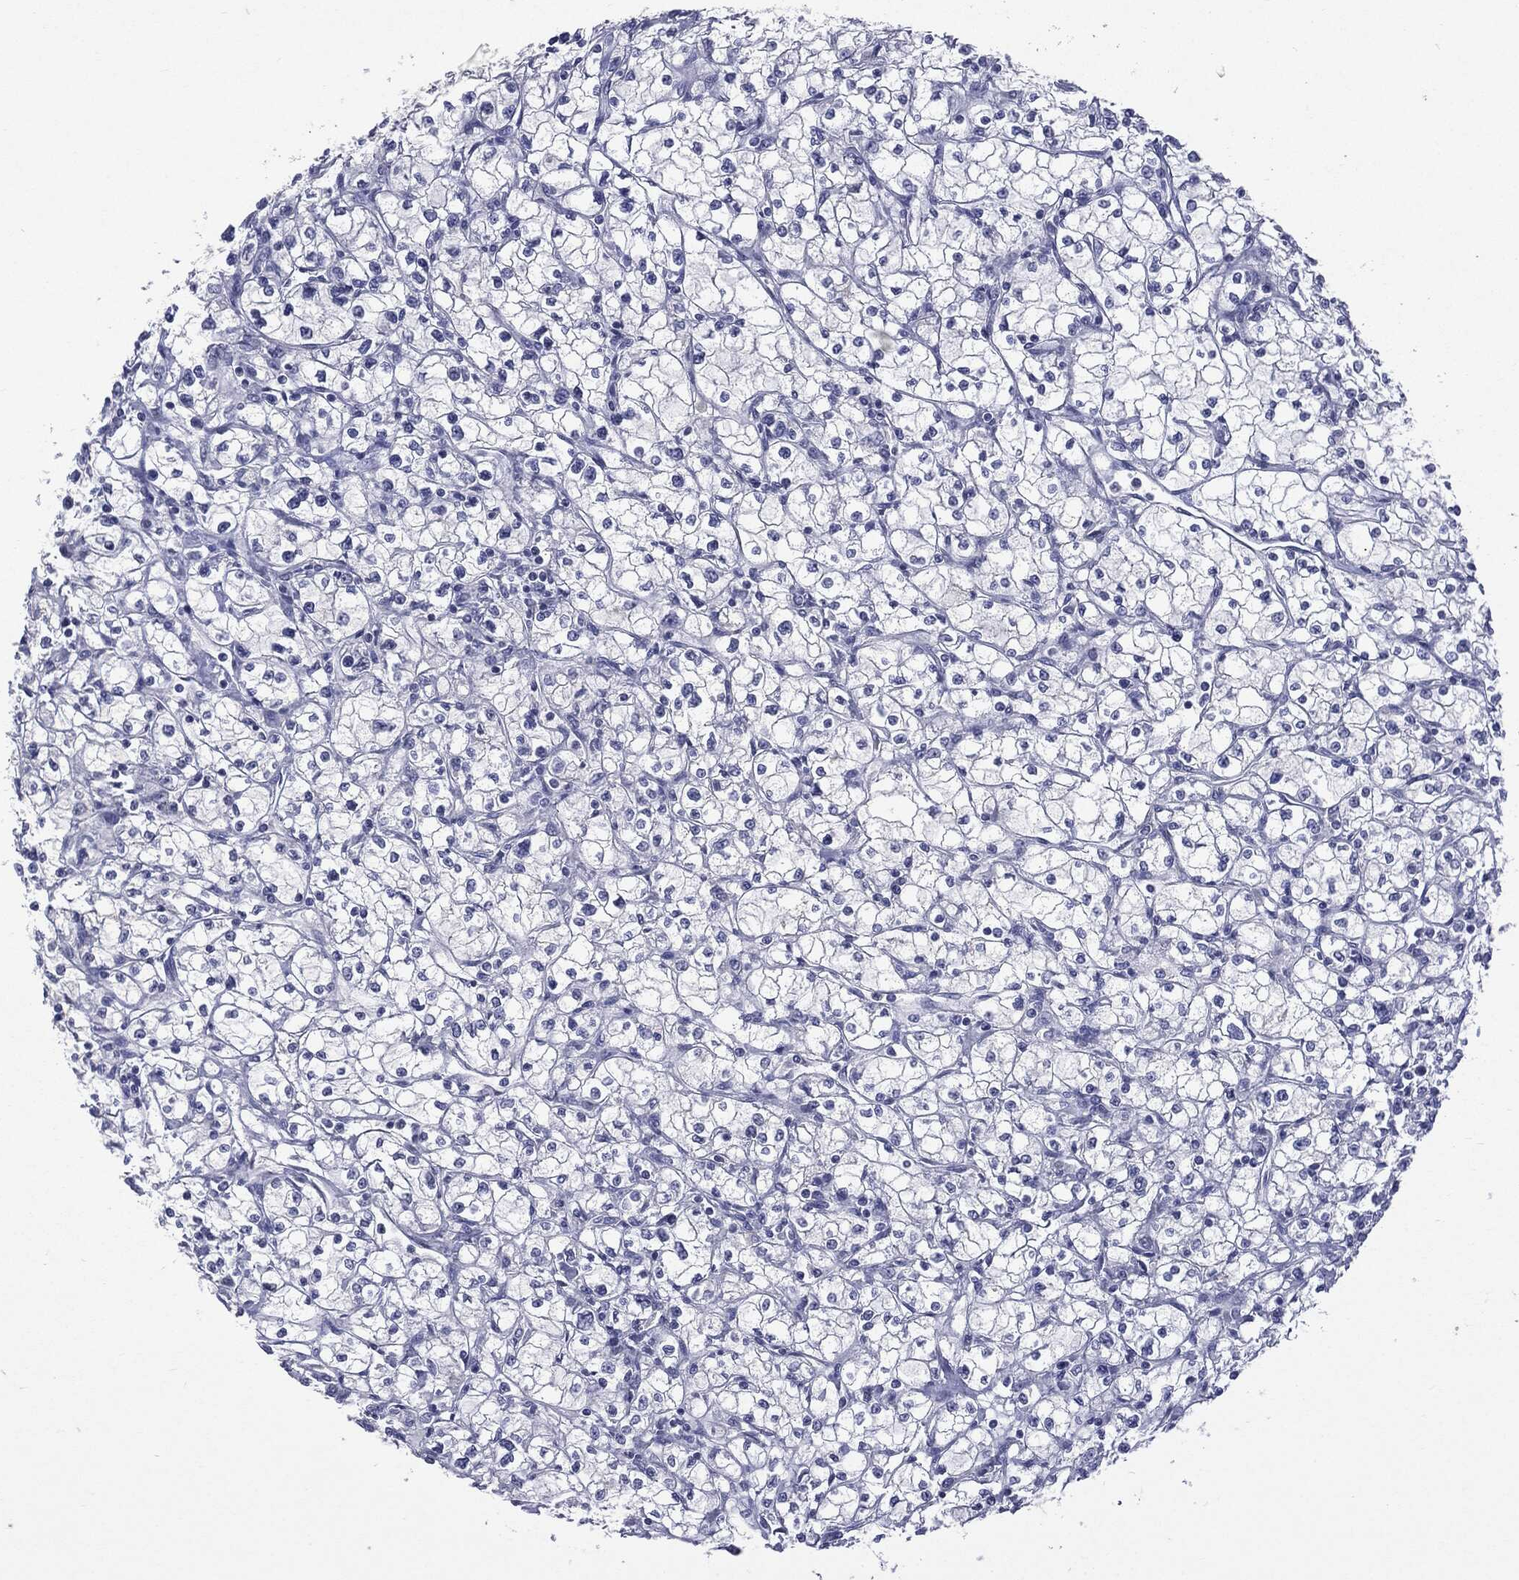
{"staining": {"intensity": "negative", "quantity": "none", "location": "none"}, "tissue": "renal cancer", "cell_type": "Tumor cells", "image_type": "cancer", "snomed": [{"axis": "morphology", "description": "Adenocarcinoma, NOS"}, {"axis": "topography", "description": "Kidney"}], "caption": "IHC image of neoplastic tissue: renal adenocarcinoma stained with DAB reveals no significant protein positivity in tumor cells.", "gene": "TSHB", "patient": {"sex": "male", "age": 67}}